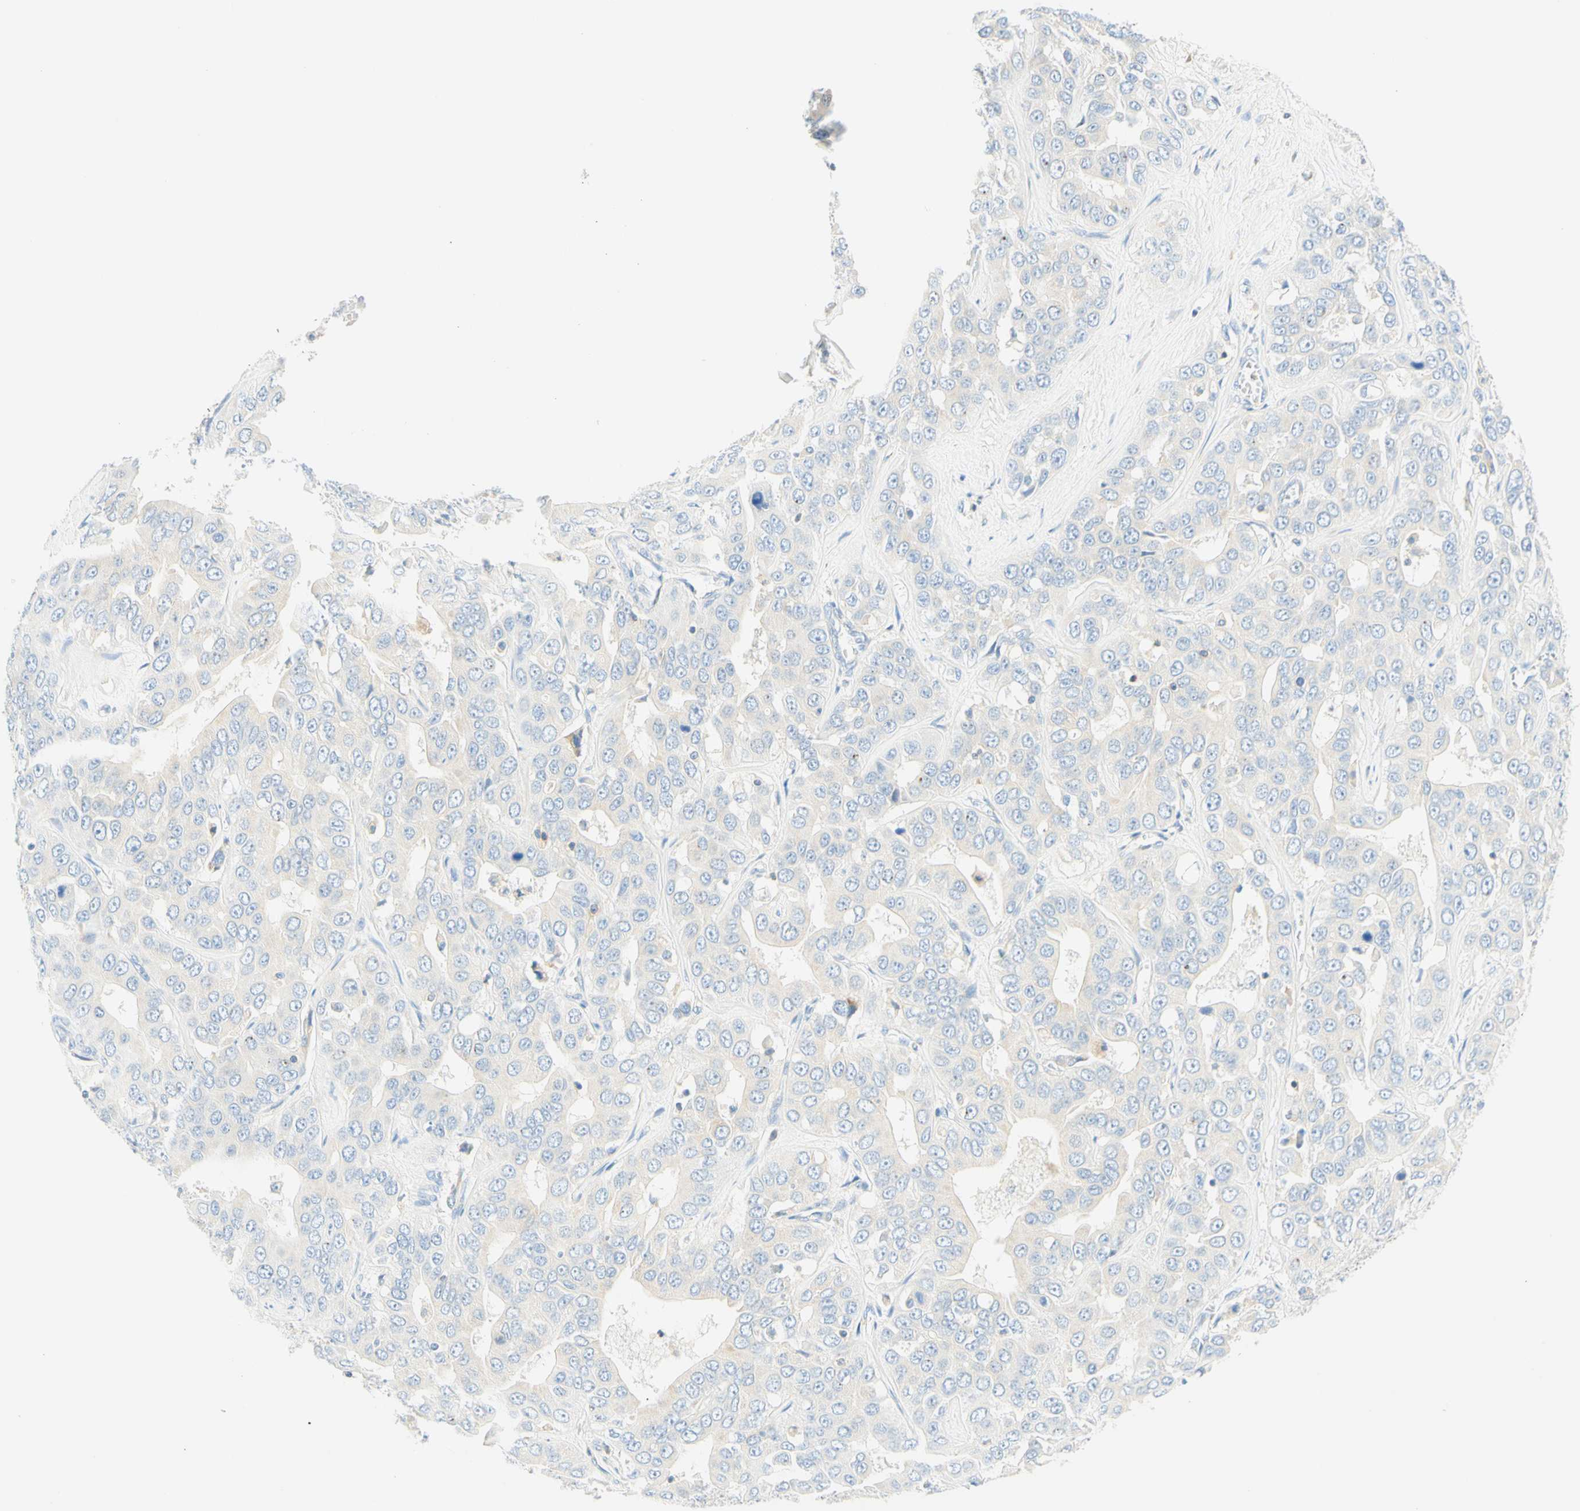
{"staining": {"intensity": "negative", "quantity": "none", "location": "none"}, "tissue": "liver cancer", "cell_type": "Tumor cells", "image_type": "cancer", "snomed": [{"axis": "morphology", "description": "Cholangiocarcinoma"}, {"axis": "topography", "description": "Liver"}], "caption": "There is no significant positivity in tumor cells of liver cancer.", "gene": "LAT", "patient": {"sex": "female", "age": 52}}